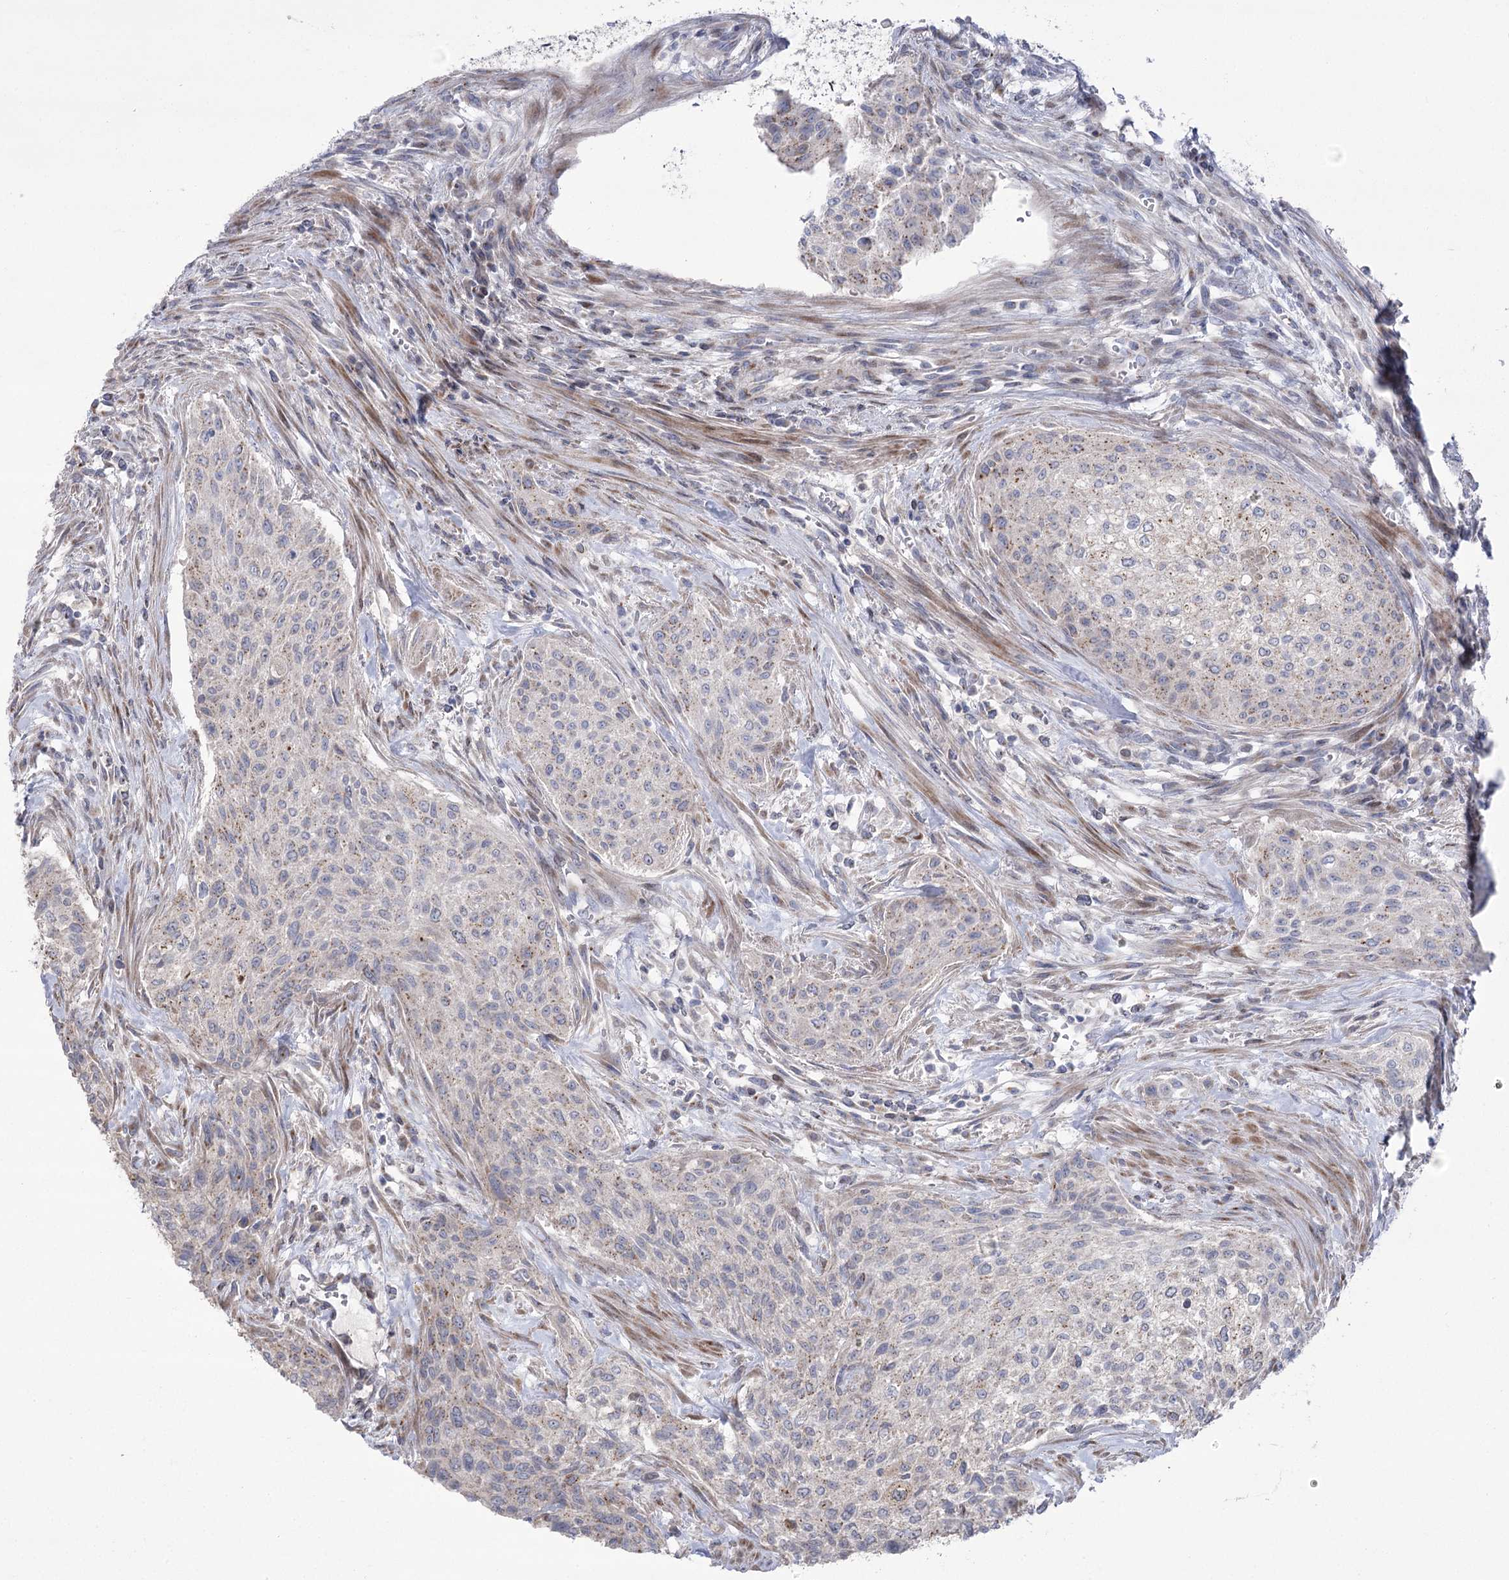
{"staining": {"intensity": "weak", "quantity": "<25%", "location": "cytoplasmic/membranous"}, "tissue": "urothelial cancer", "cell_type": "Tumor cells", "image_type": "cancer", "snomed": [{"axis": "morphology", "description": "Normal tissue, NOS"}, {"axis": "morphology", "description": "Urothelial carcinoma, NOS"}, {"axis": "topography", "description": "Urinary bladder"}, {"axis": "topography", "description": "Peripheral nerve tissue"}], "caption": "The photomicrograph reveals no staining of tumor cells in urothelial cancer.", "gene": "NME7", "patient": {"sex": "male", "age": 35}}